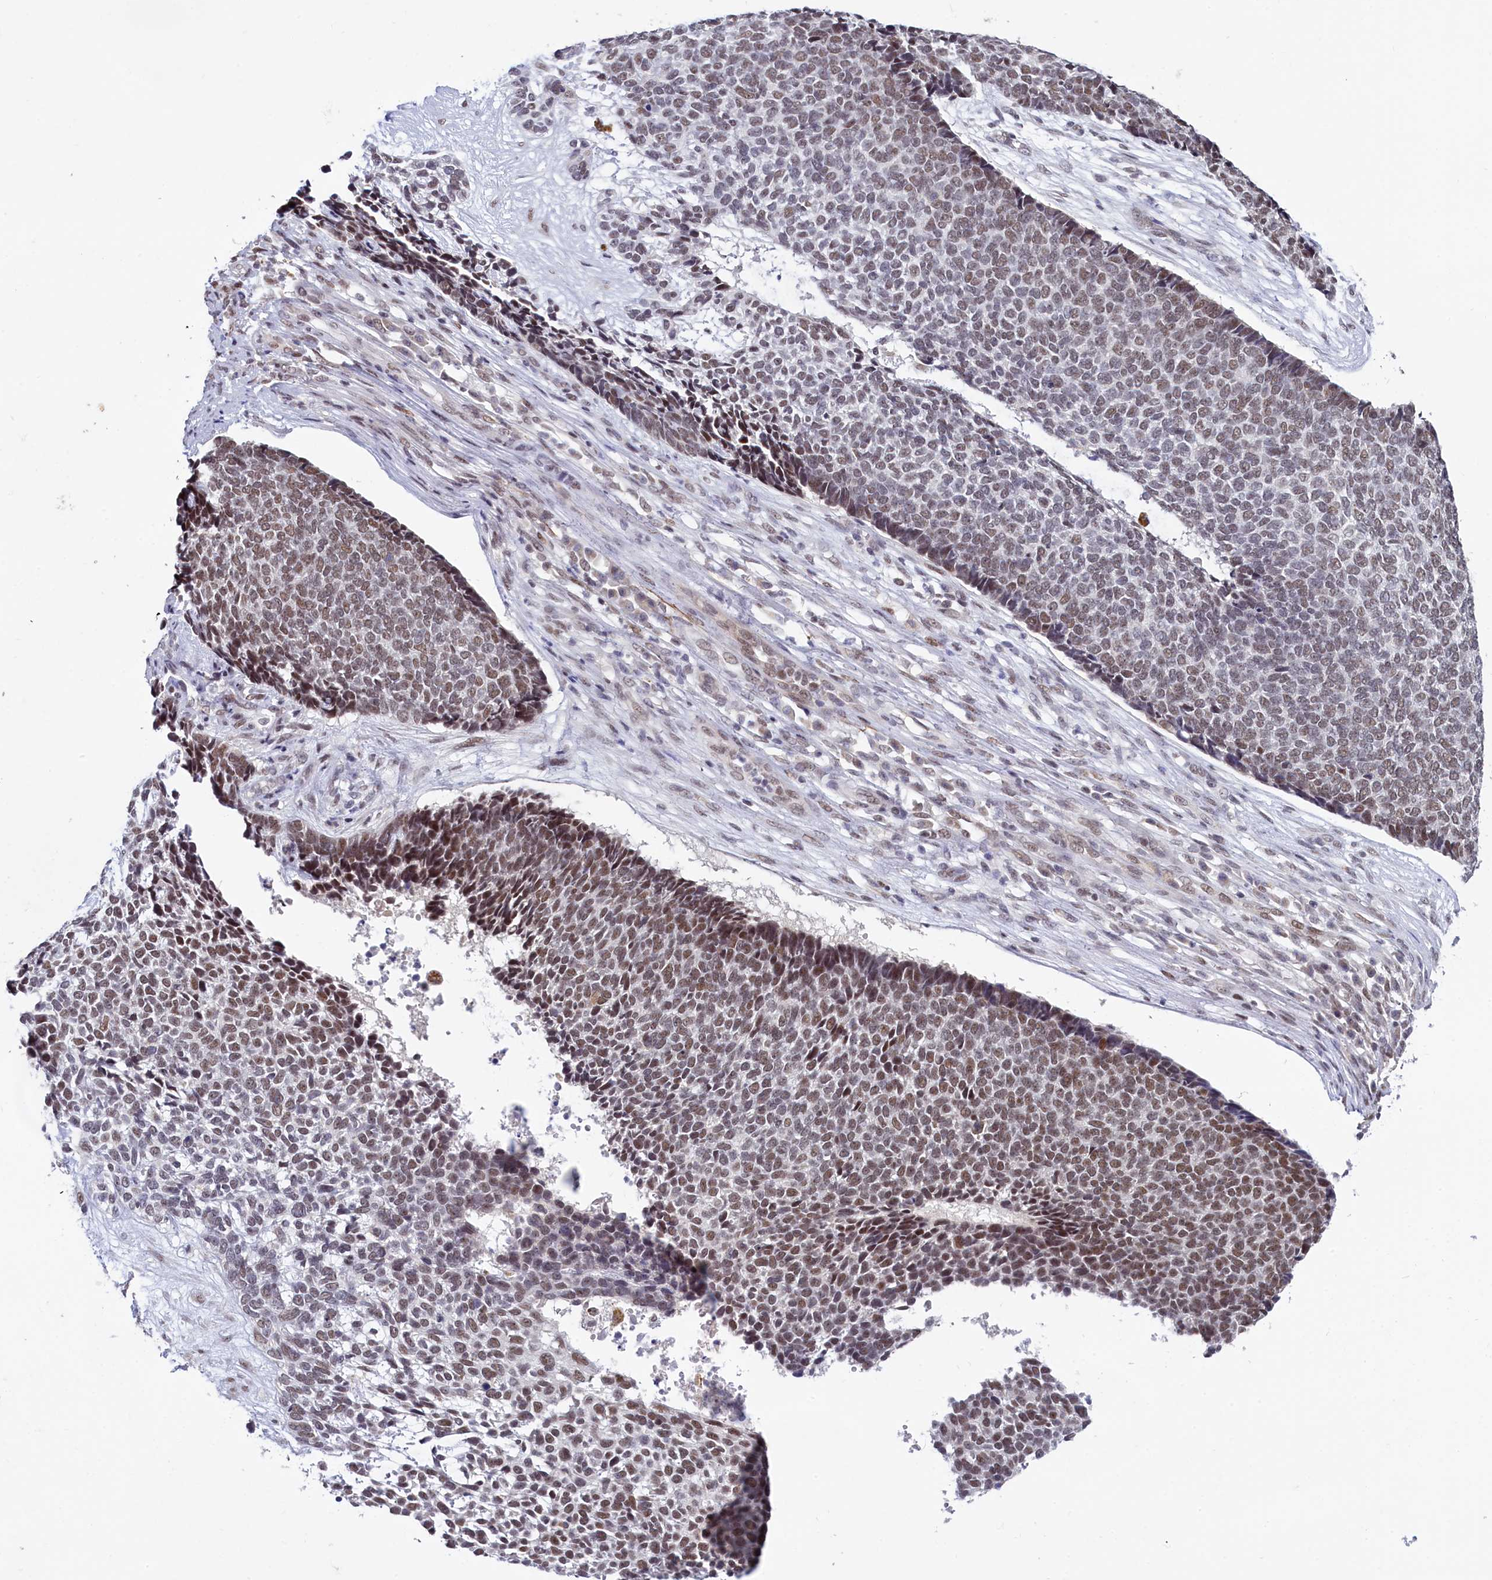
{"staining": {"intensity": "moderate", "quantity": "25%-75%", "location": "nuclear"}, "tissue": "skin cancer", "cell_type": "Tumor cells", "image_type": "cancer", "snomed": [{"axis": "morphology", "description": "Basal cell carcinoma"}, {"axis": "topography", "description": "Skin"}], "caption": "Skin basal cell carcinoma stained with immunohistochemistry demonstrates moderate nuclear expression in about 25%-75% of tumor cells.", "gene": "PPHLN1", "patient": {"sex": "female", "age": 84}}